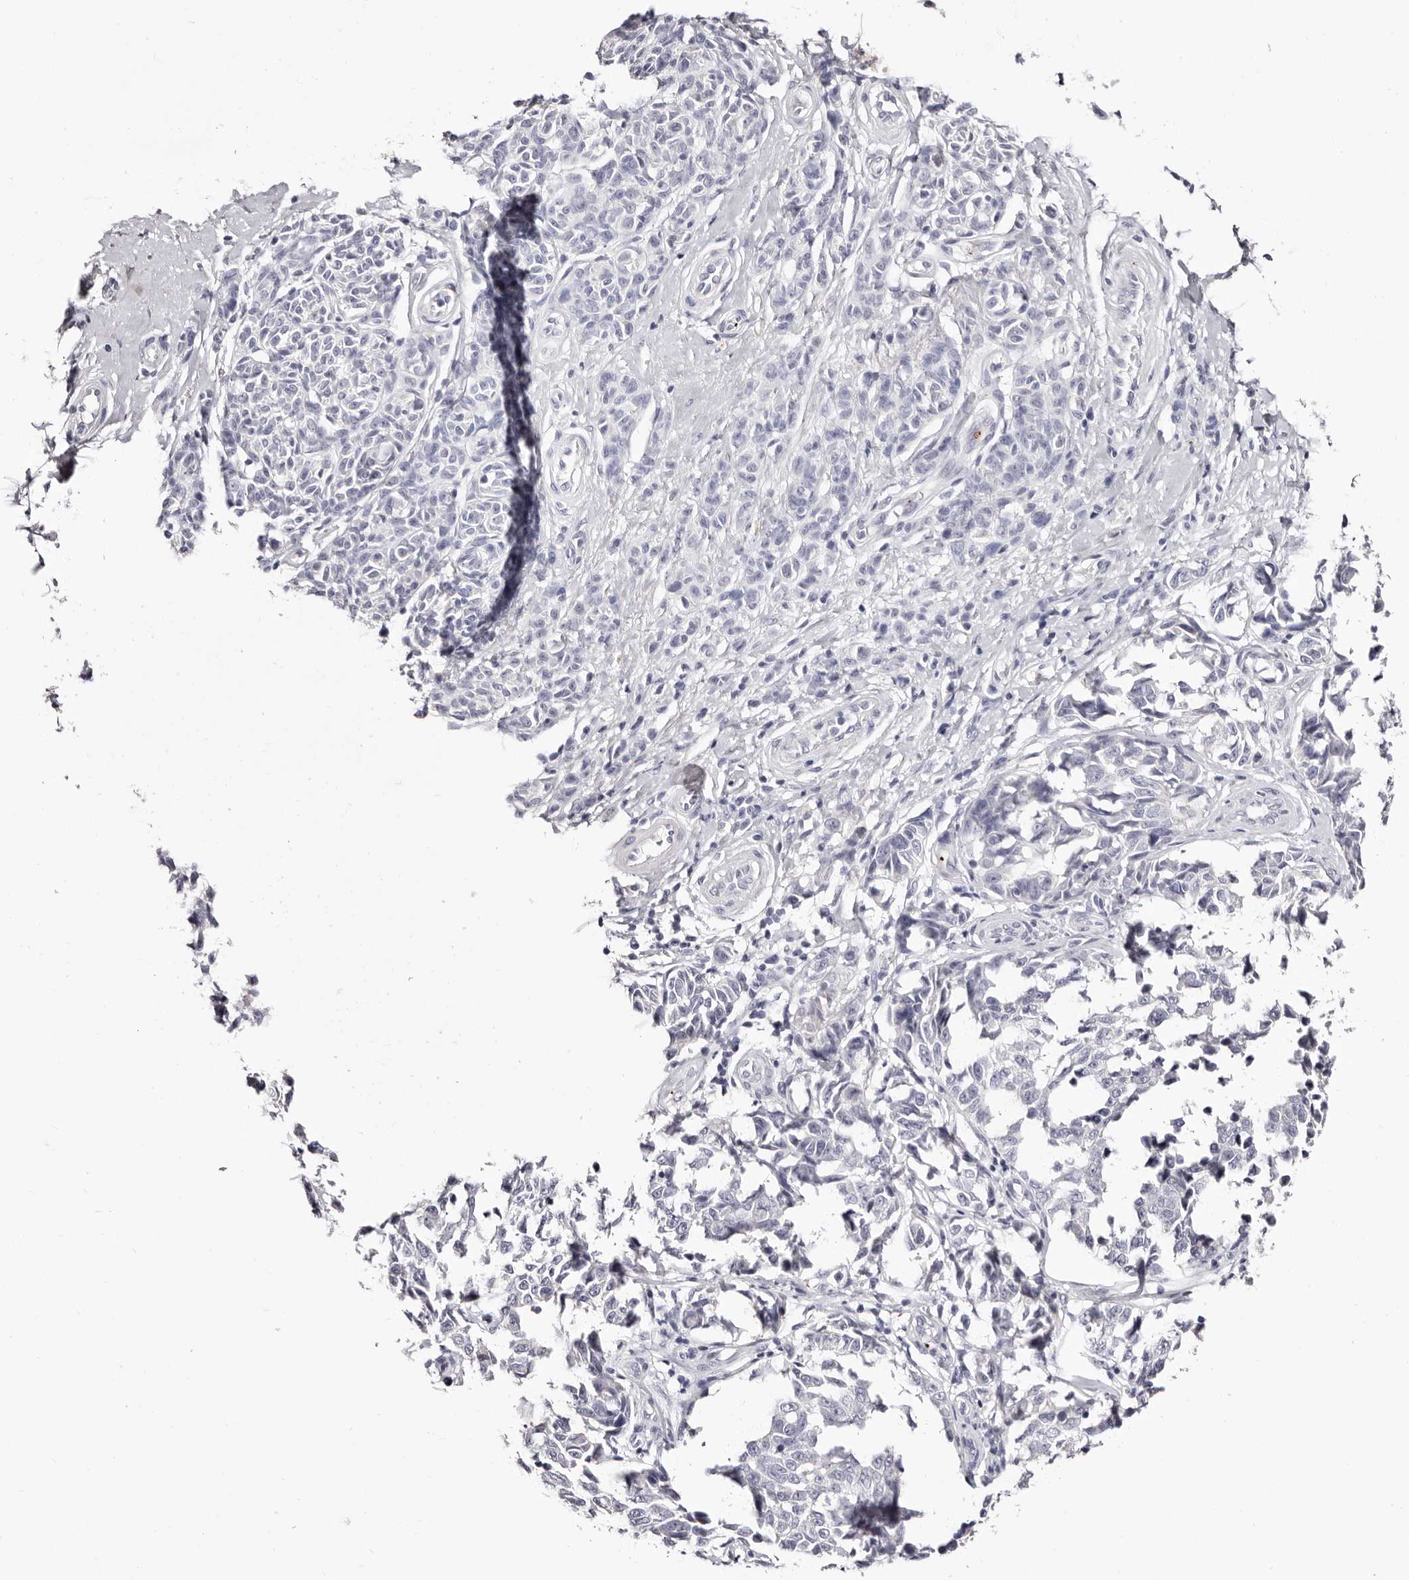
{"staining": {"intensity": "negative", "quantity": "none", "location": "none"}, "tissue": "melanoma", "cell_type": "Tumor cells", "image_type": "cancer", "snomed": [{"axis": "morphology", "description": "Malignant melanoma, NOS"}, {"axis": "topography", "description": "Skin"}], "caption": "This is an immunohistochemistry (IHC) histopathology image of human malignant melanoma. There is no expression in tumor cells.", "gene": "PF4", "patient": {"sex": "female", "age": 64}}